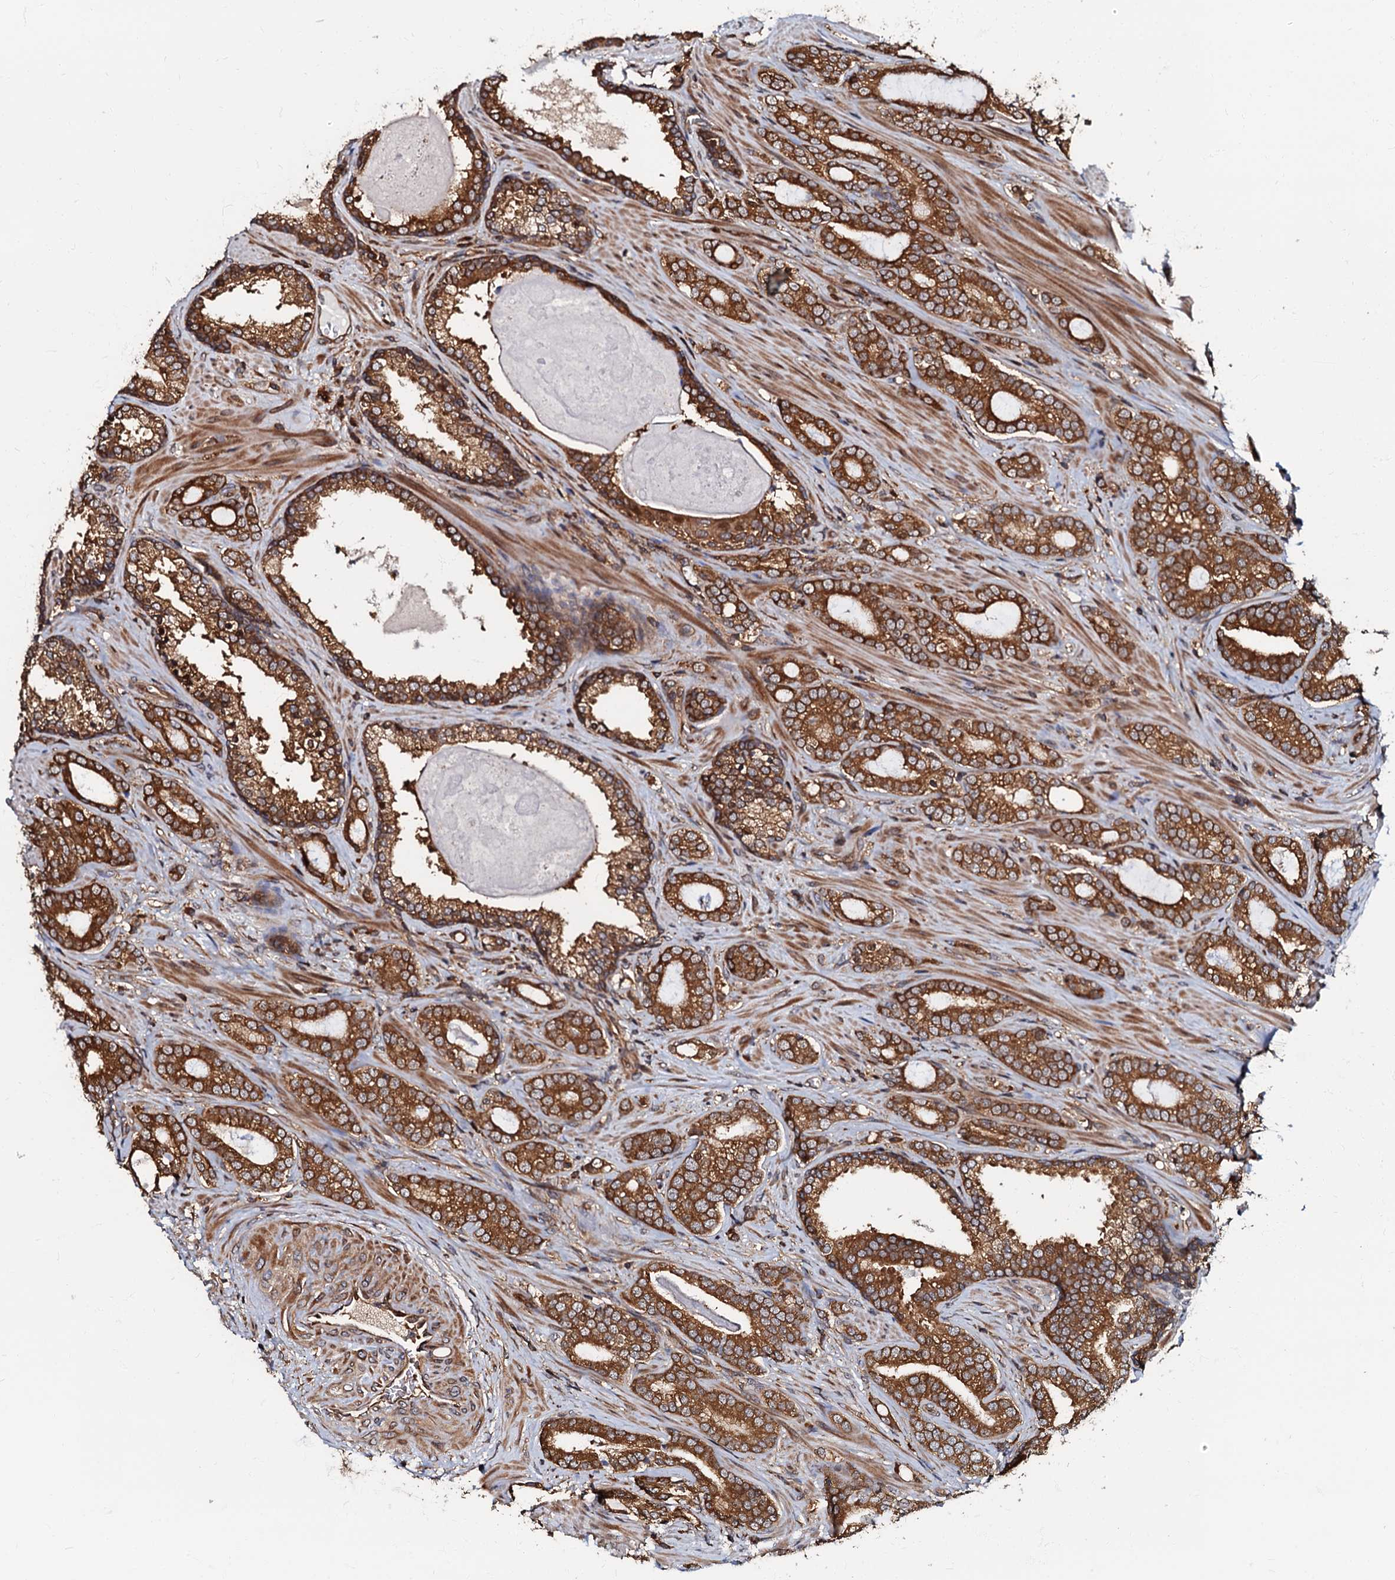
{"staining": {"intensity": "strong", "quantity": ">75%", "location": "cytoplasmic/membranous"}, "tissue": "prostate cancer", "cell_type": "Tumor cells", "image_type": "cancer", "snomed": [{"axis": "morphology", "description": "Adenocarcinoma, High grade"}, {"axis": "topography", "description": "Prostate"}], "caption": "Immunohistochemistry (IHC) of human adenocarcinoma (high-grade) (prostate) displays high levels of strong cytoplasmic/membranous expression in approximately >75% of tumor cells.", "gene": "OSBP", "patient": {"sex": "male", "age": 63}}